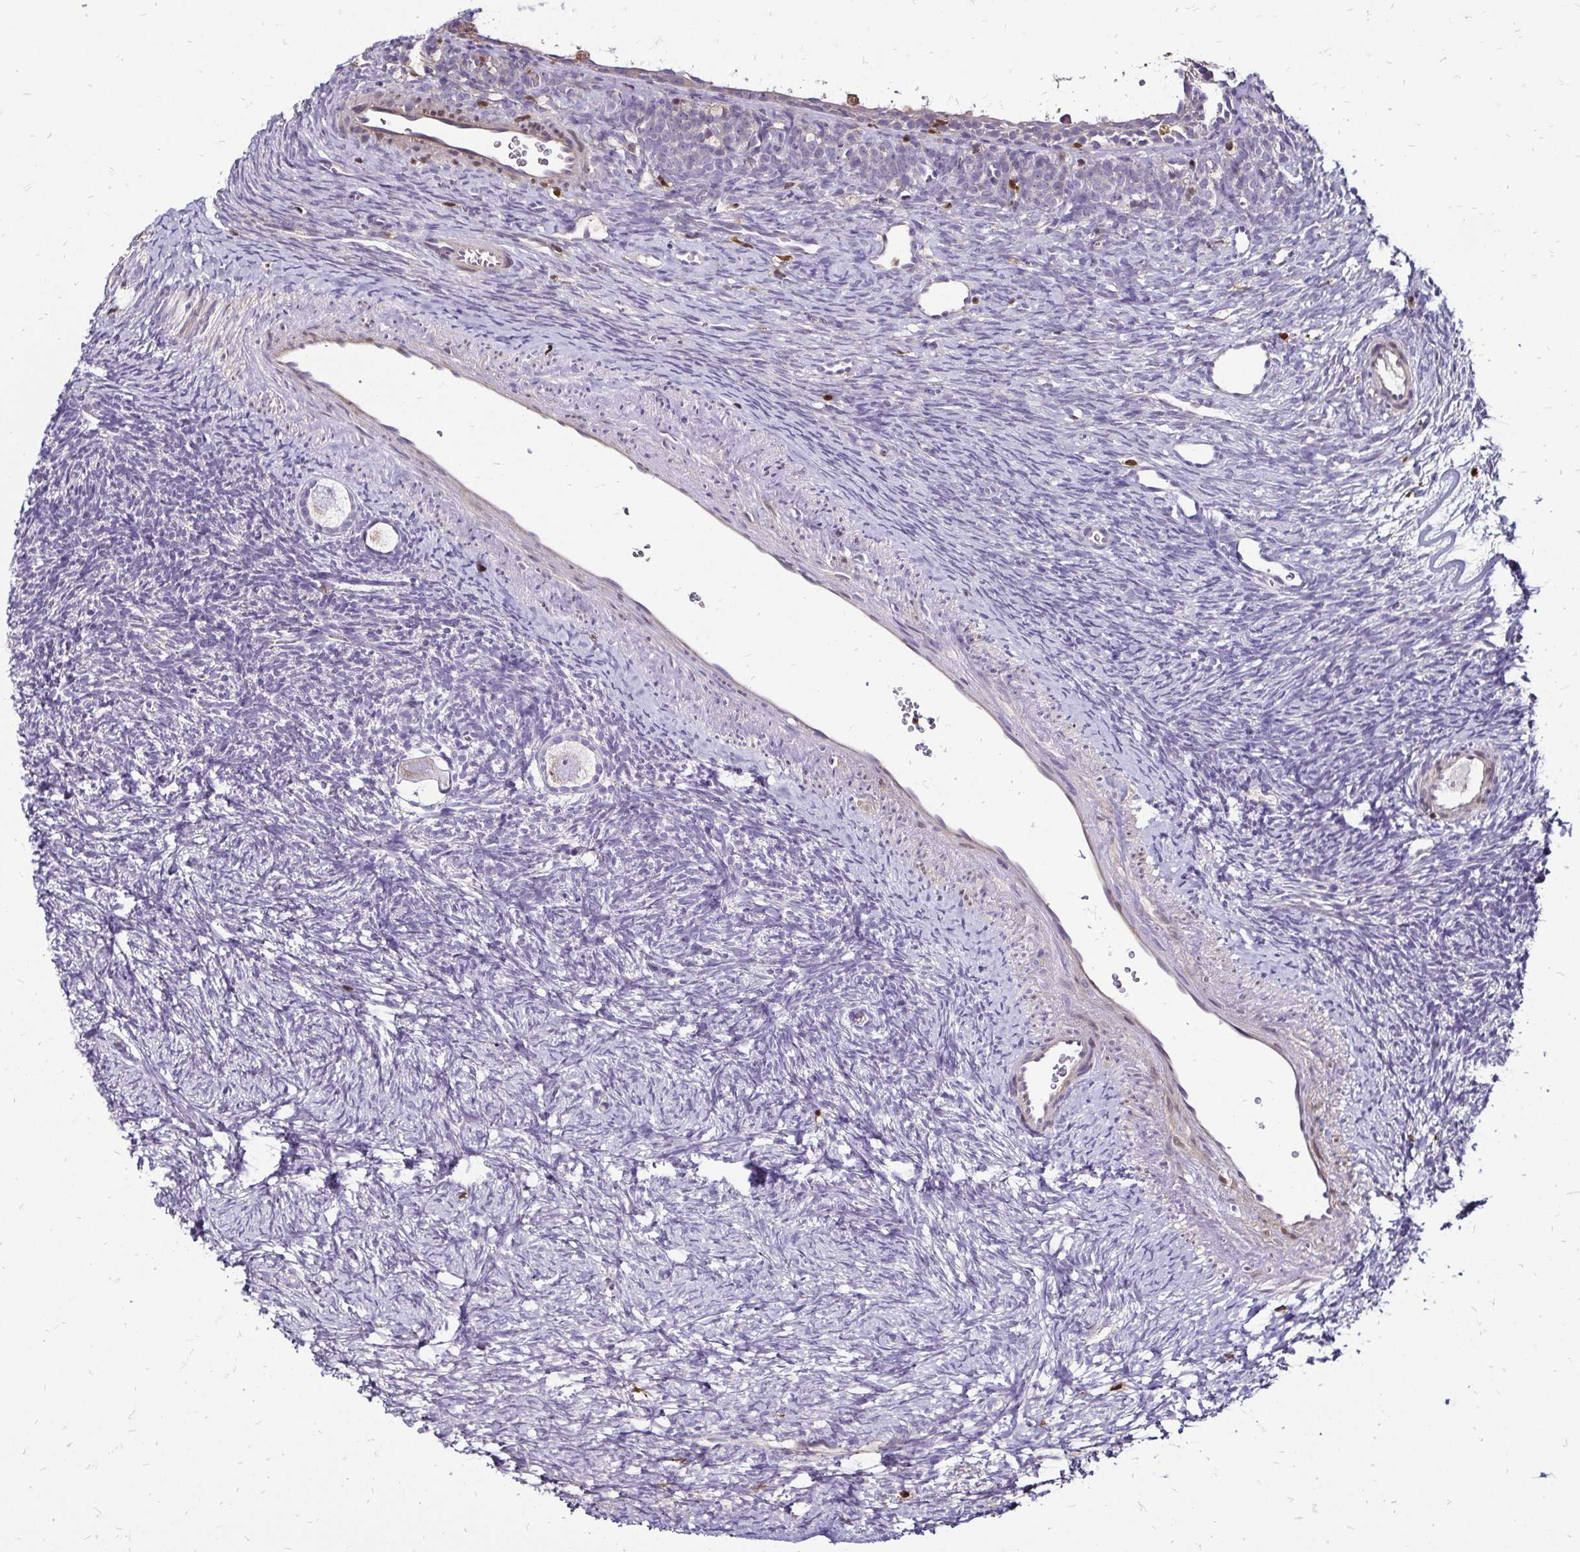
{"staining": {"intensity": "weak", "quantity": "<25%", "location": "cytoplasmic/membranous"}, "tissue": "ovary", "cell_type": "Follicle cells", "image_type": "normal", "snomed": [{"axis": "morphology", "description": "Normal tissue, NOS"}, {"axis": "topography", "description": "Ovary"}], "caption": "Normal ovary was stained to show a protein in brown. There is no significant positivity in follicle cells.", "gene": "ZFP1", "patient": {"sex": "female", "age": 34}}